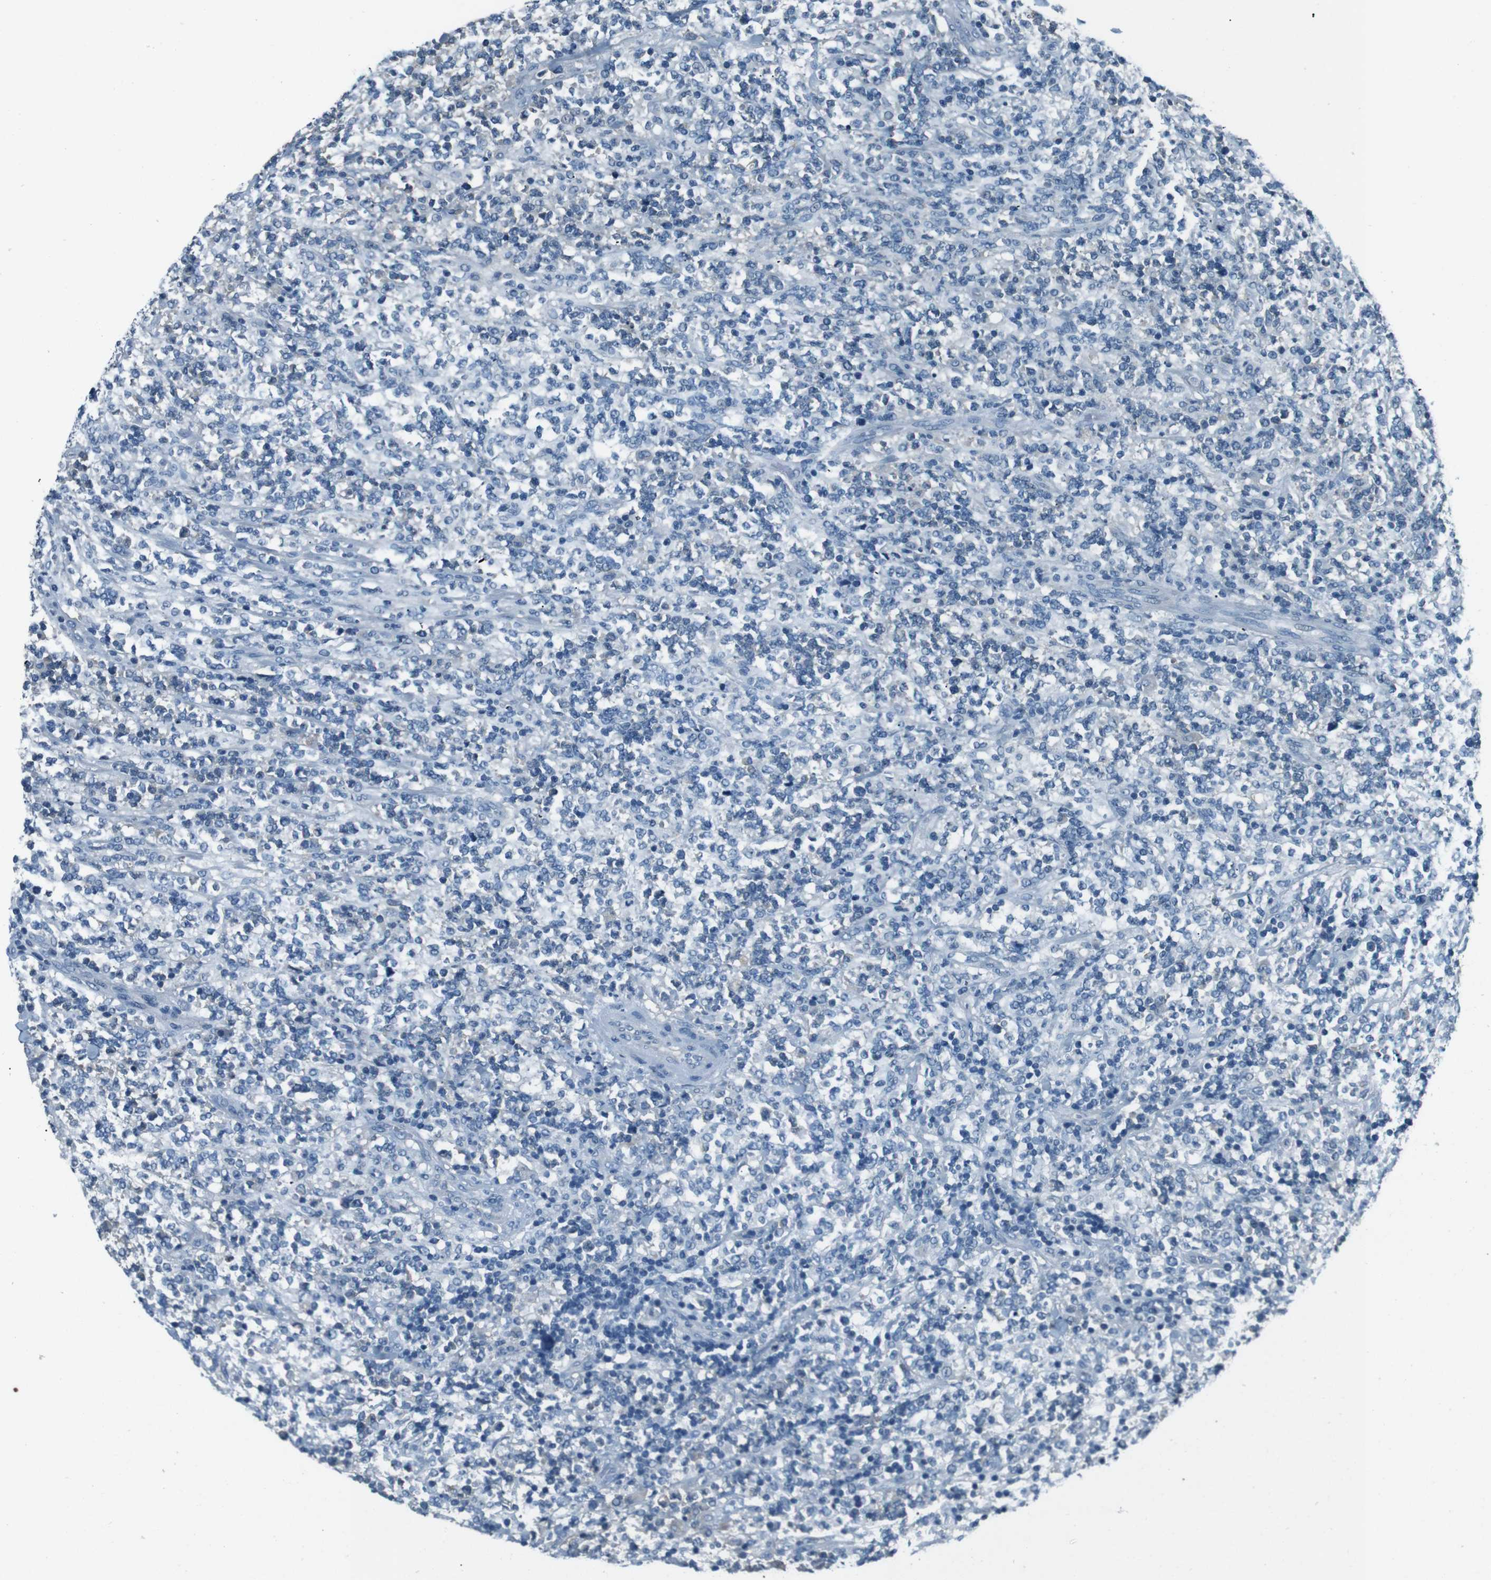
{"staining": {"intensity": "negative", "quantity": "none", "location": "none"}, "tissue": "lymphoma", "cell_type": "Tumor cells", "image_type": "cancer", "snomed": [{"axis": "morphology", "description": "Malignant lymphoma, non-Hodgkin's type, High grade"}, {"axis": "topography", "description": "Soft tissue"}], "caption": "Tumor cells show no significant protein expression in lymphoma.", "gene": "LEP", "patient": {"sex": "male", "age": 18}}